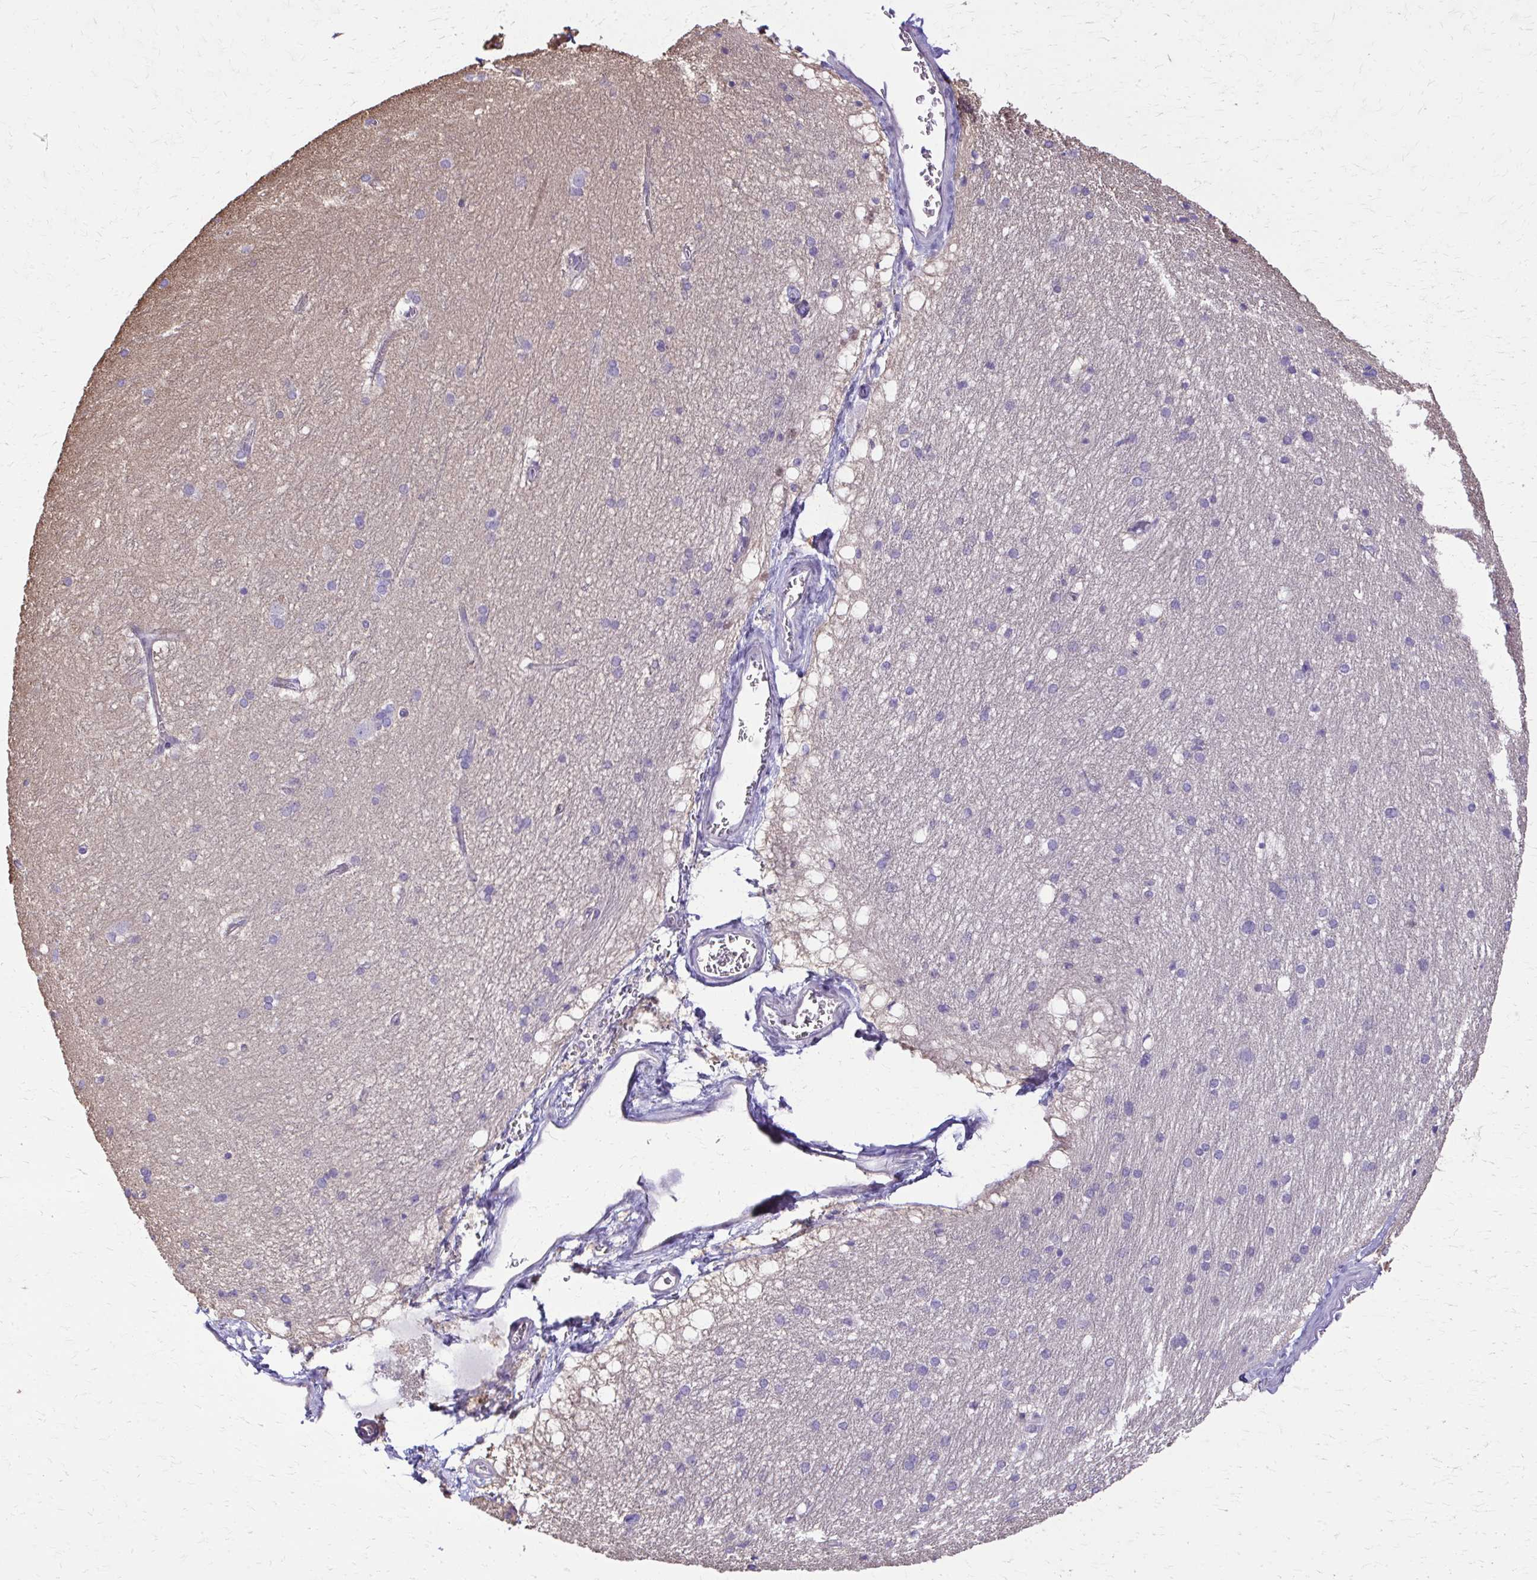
{"staining": {"intensity": "negative", "quantity": "none", "location": "none"}, "tissue": "hippocampus", "cell_type": "Glial cells", "image_type": "normal", "snomed": [{"axis": "morphology", "description": "Normal tissue, NOS"}, {"axis": "topography", "description": "Cerebral cortex"}, {"axis": "topography", "description": "Hippocampus"}], "caption": "Immunohistochemistry (IHC) of normal hippocampus displays no staining in glial cells.", "gene": "RUNDC3B", "patient": {"sex": "female", "age": 19}}